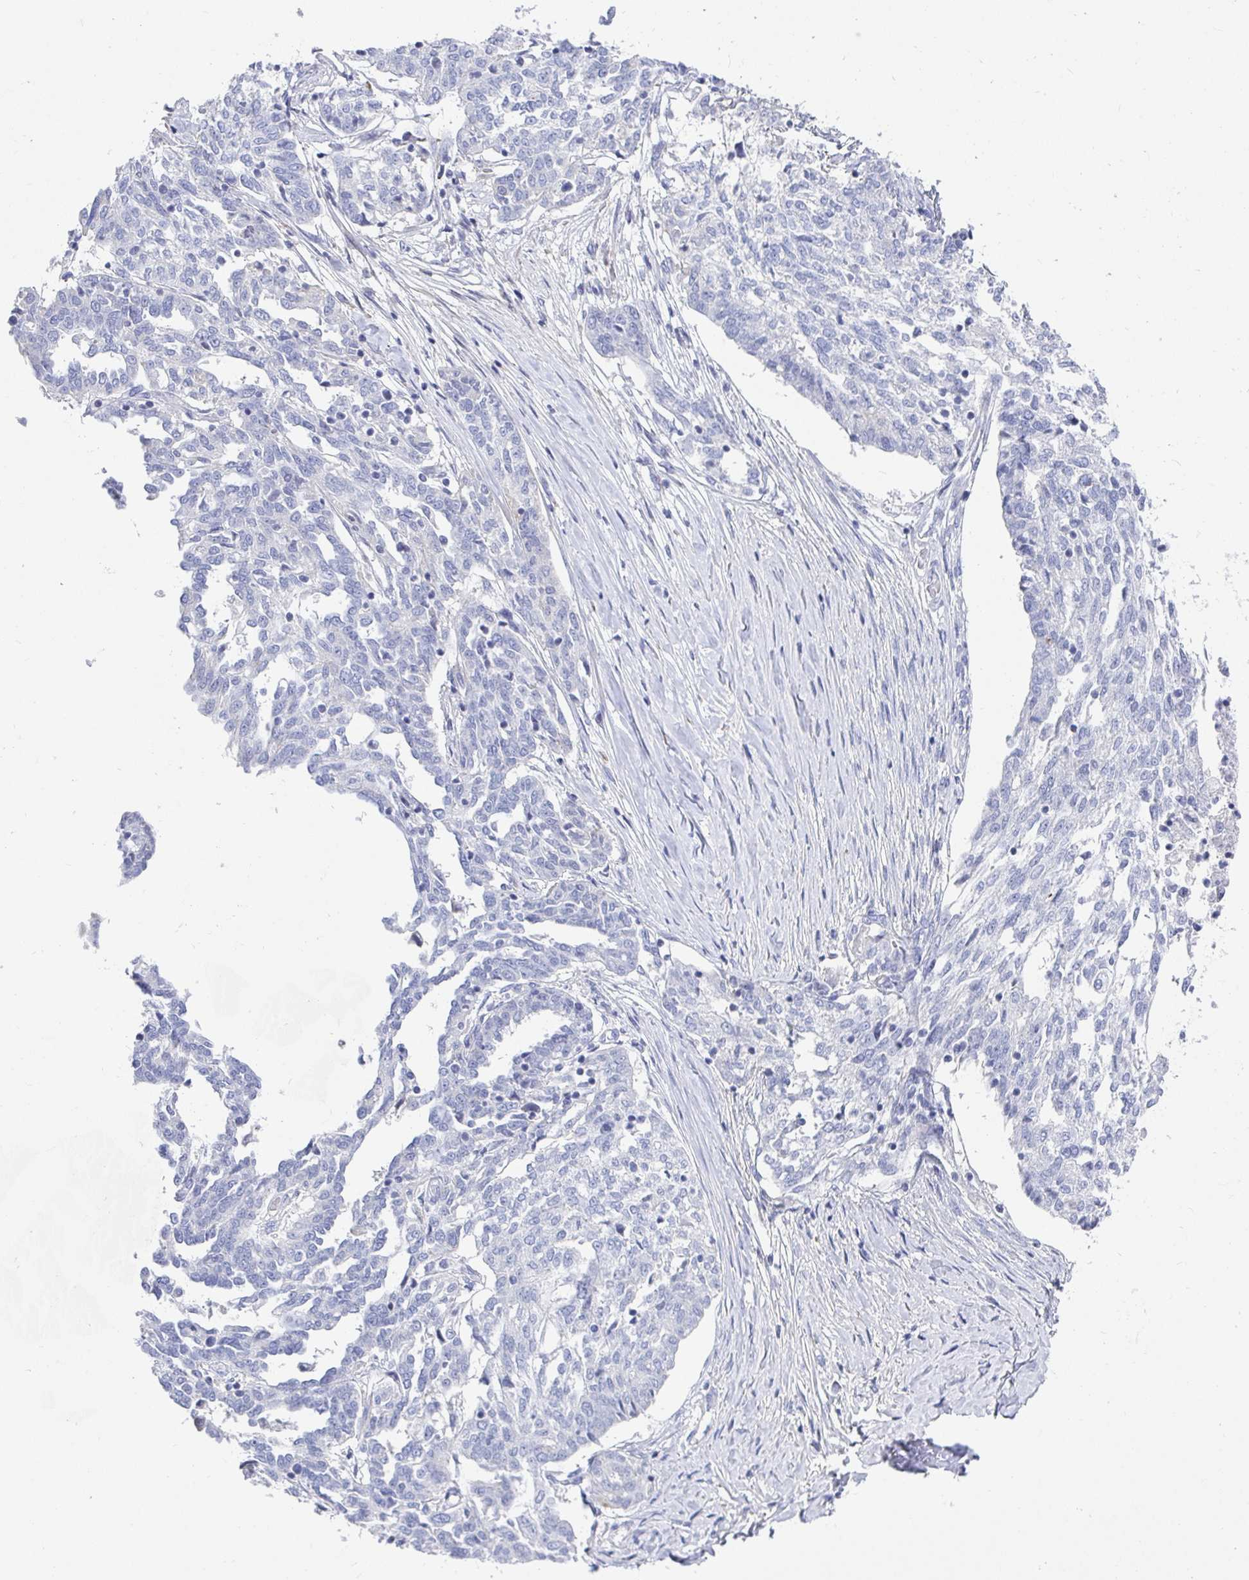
{"staining": {"intensity": "negative", "quantity": "none", "location": "none"}, "tissue": "ovarian cancer", "cell_type": "Tumor cells", "image_type": "cancer", "snomed": [{"axis": "morphology", "description": "Cystadenocarcinoma, serous, NOS"}, {"axis": "topography", "description": "Ovary"}], "caption": "The micrograph exhibits no significant staining in tumor cells of ovarian cancer. Nuclei are stained in blue.", "gene": "ZFP82", "patient": {"sex": "female", "age": 67}}